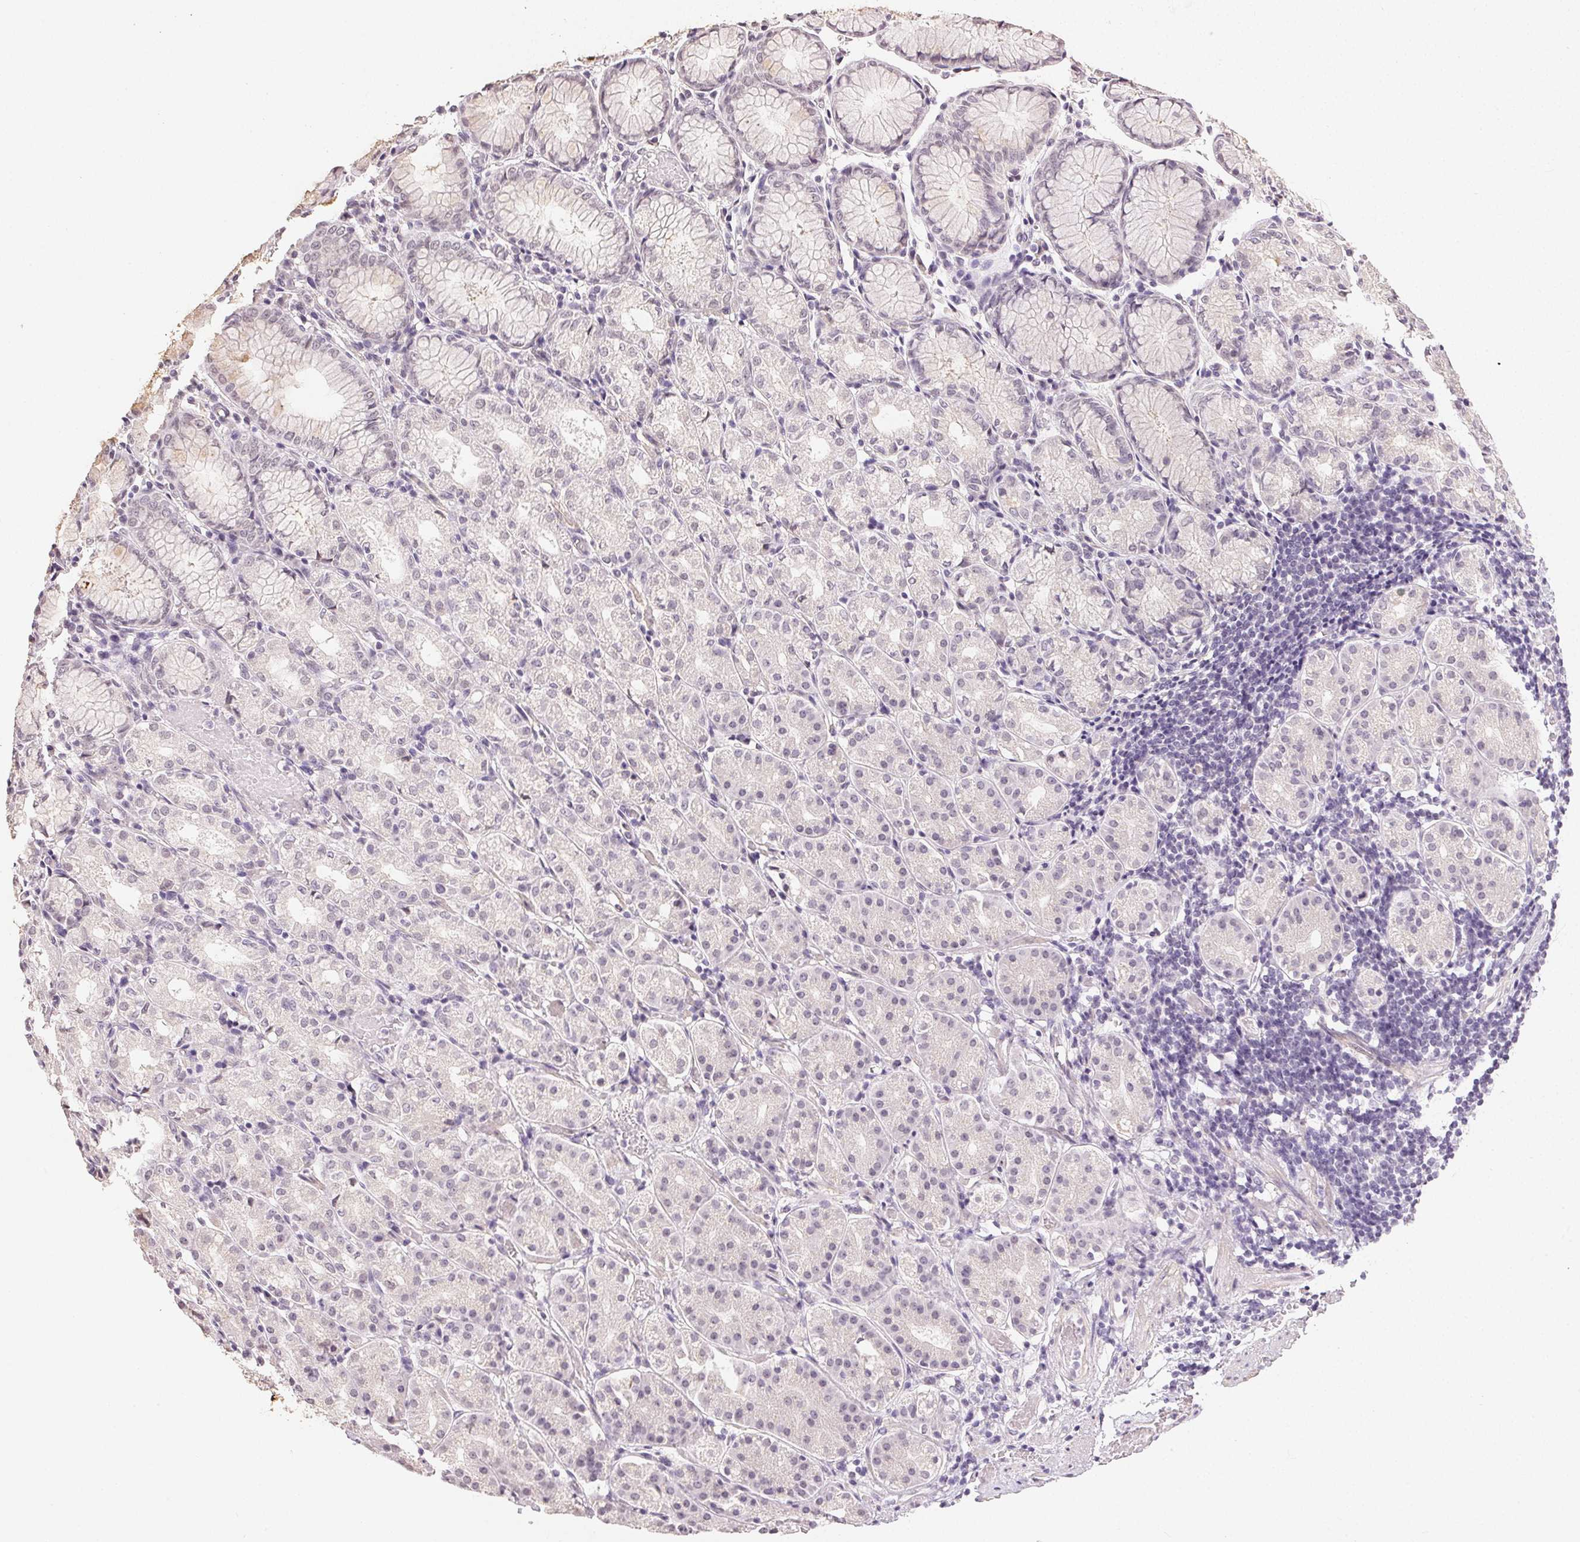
{"staining": {"intensity": "negative", "quantity": "none", "location": "none"}, "tissue": "stomach", "cell_type": "Glandular cells", "image_type": "normal", "snomed": [{"axis": "morphology", "description": "Normal tissue, NOS"}, {"axis": "topography", "description": "Stomach"}], "caption": "This is an immunohistochemistry photomicrograph of benign human stomach. There is no positivity in glandular cells.", "gene": "TMEM174", "patient": {"sex": "female", "age": 57}}